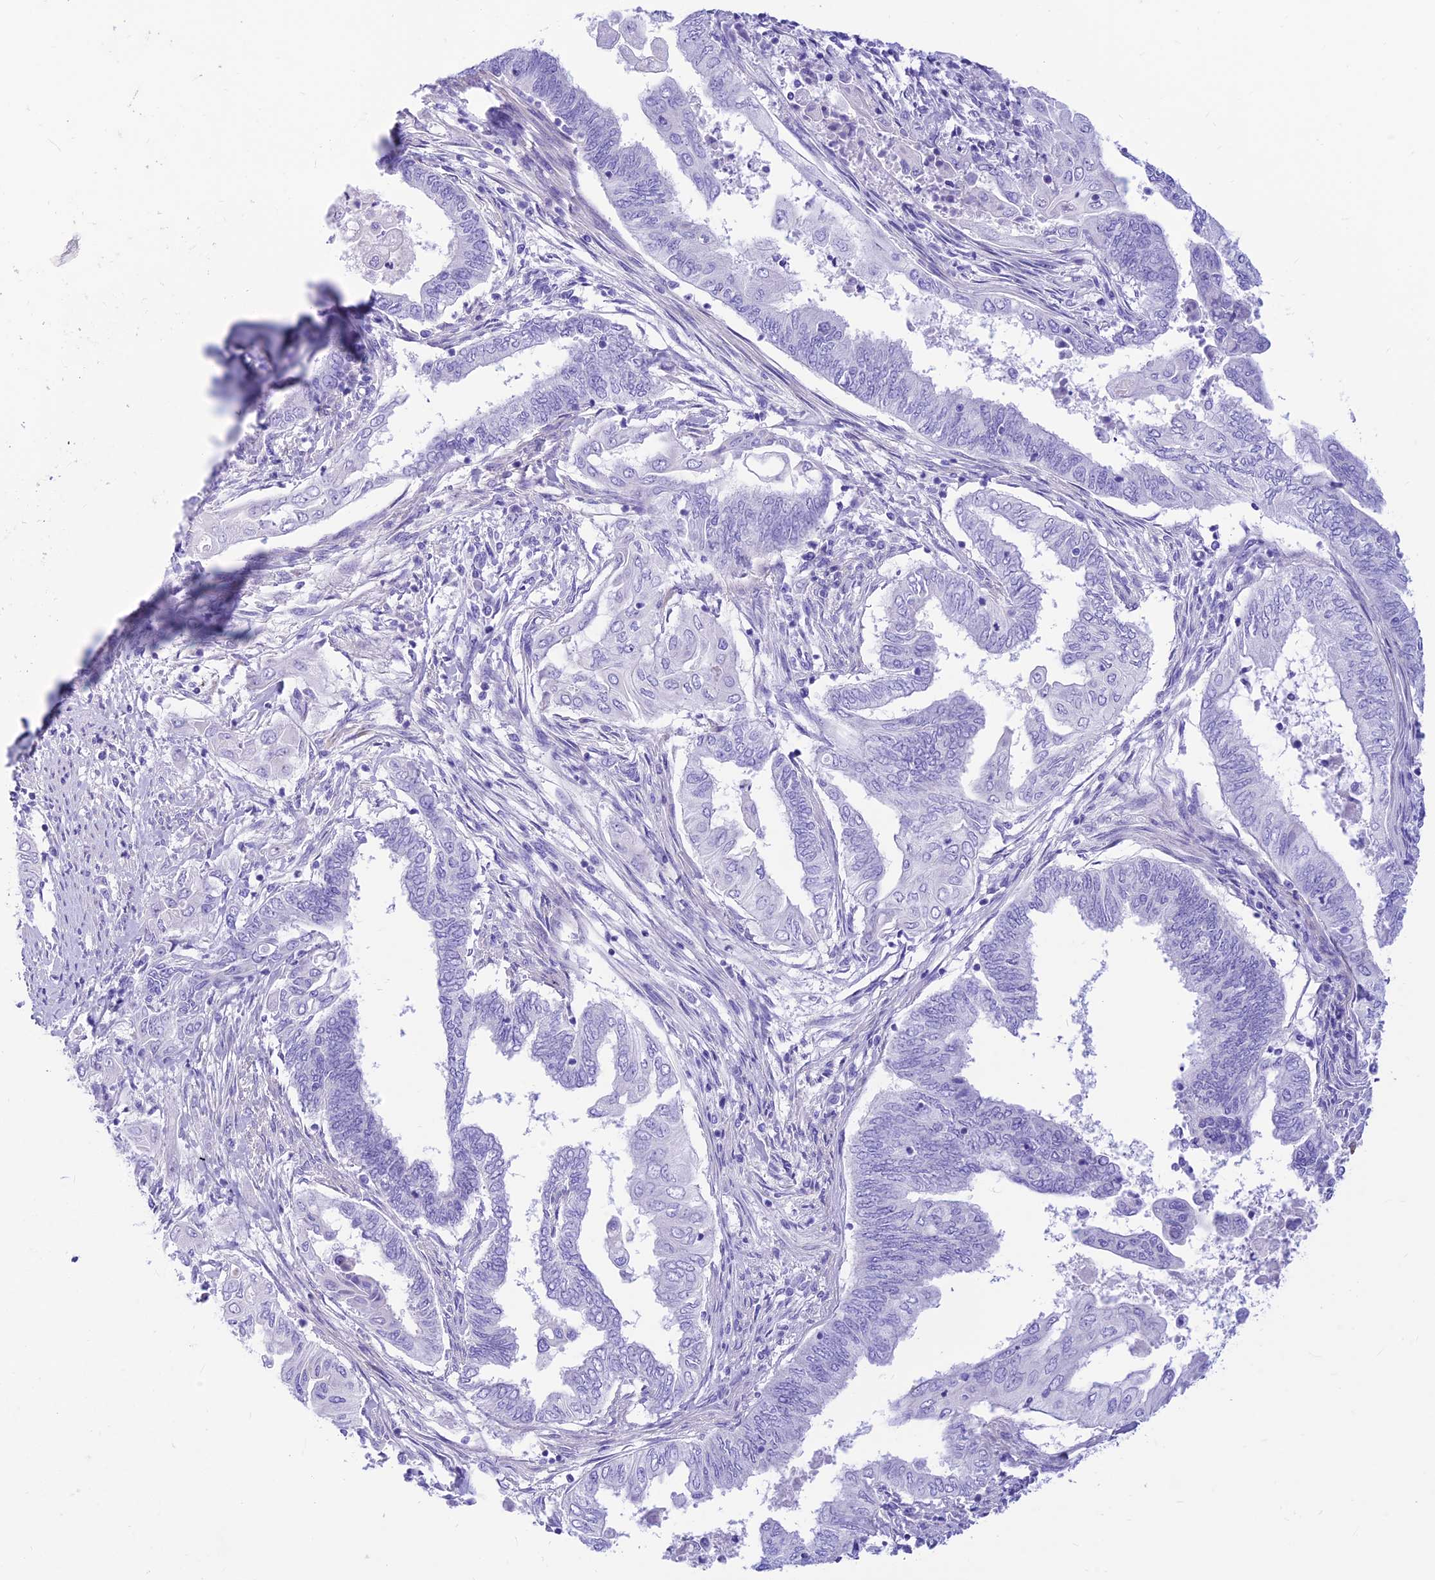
{"staining": {"intensity": "negative", "quantity": "none", "location": "none"}, "tissue": "endometrial cancer", "cell_type": "Tumor cells", "image_type": "cancer", "snomed": [{"axis": "morphology", "description": "Adenocarcinoma, NOS"}, {"axis": "topography", "description": "Uterus"}, {"axis": "topography", "description": "Endometrium"}], "caption": "High power microscopy photomicrograph of an immunohistochemistry (IHC) photomicrograph of endometrial cancer, revealing no significant staining in tumor cells.", "gene": "PRNP", "patient": {"sex": "female", "age": 70}}